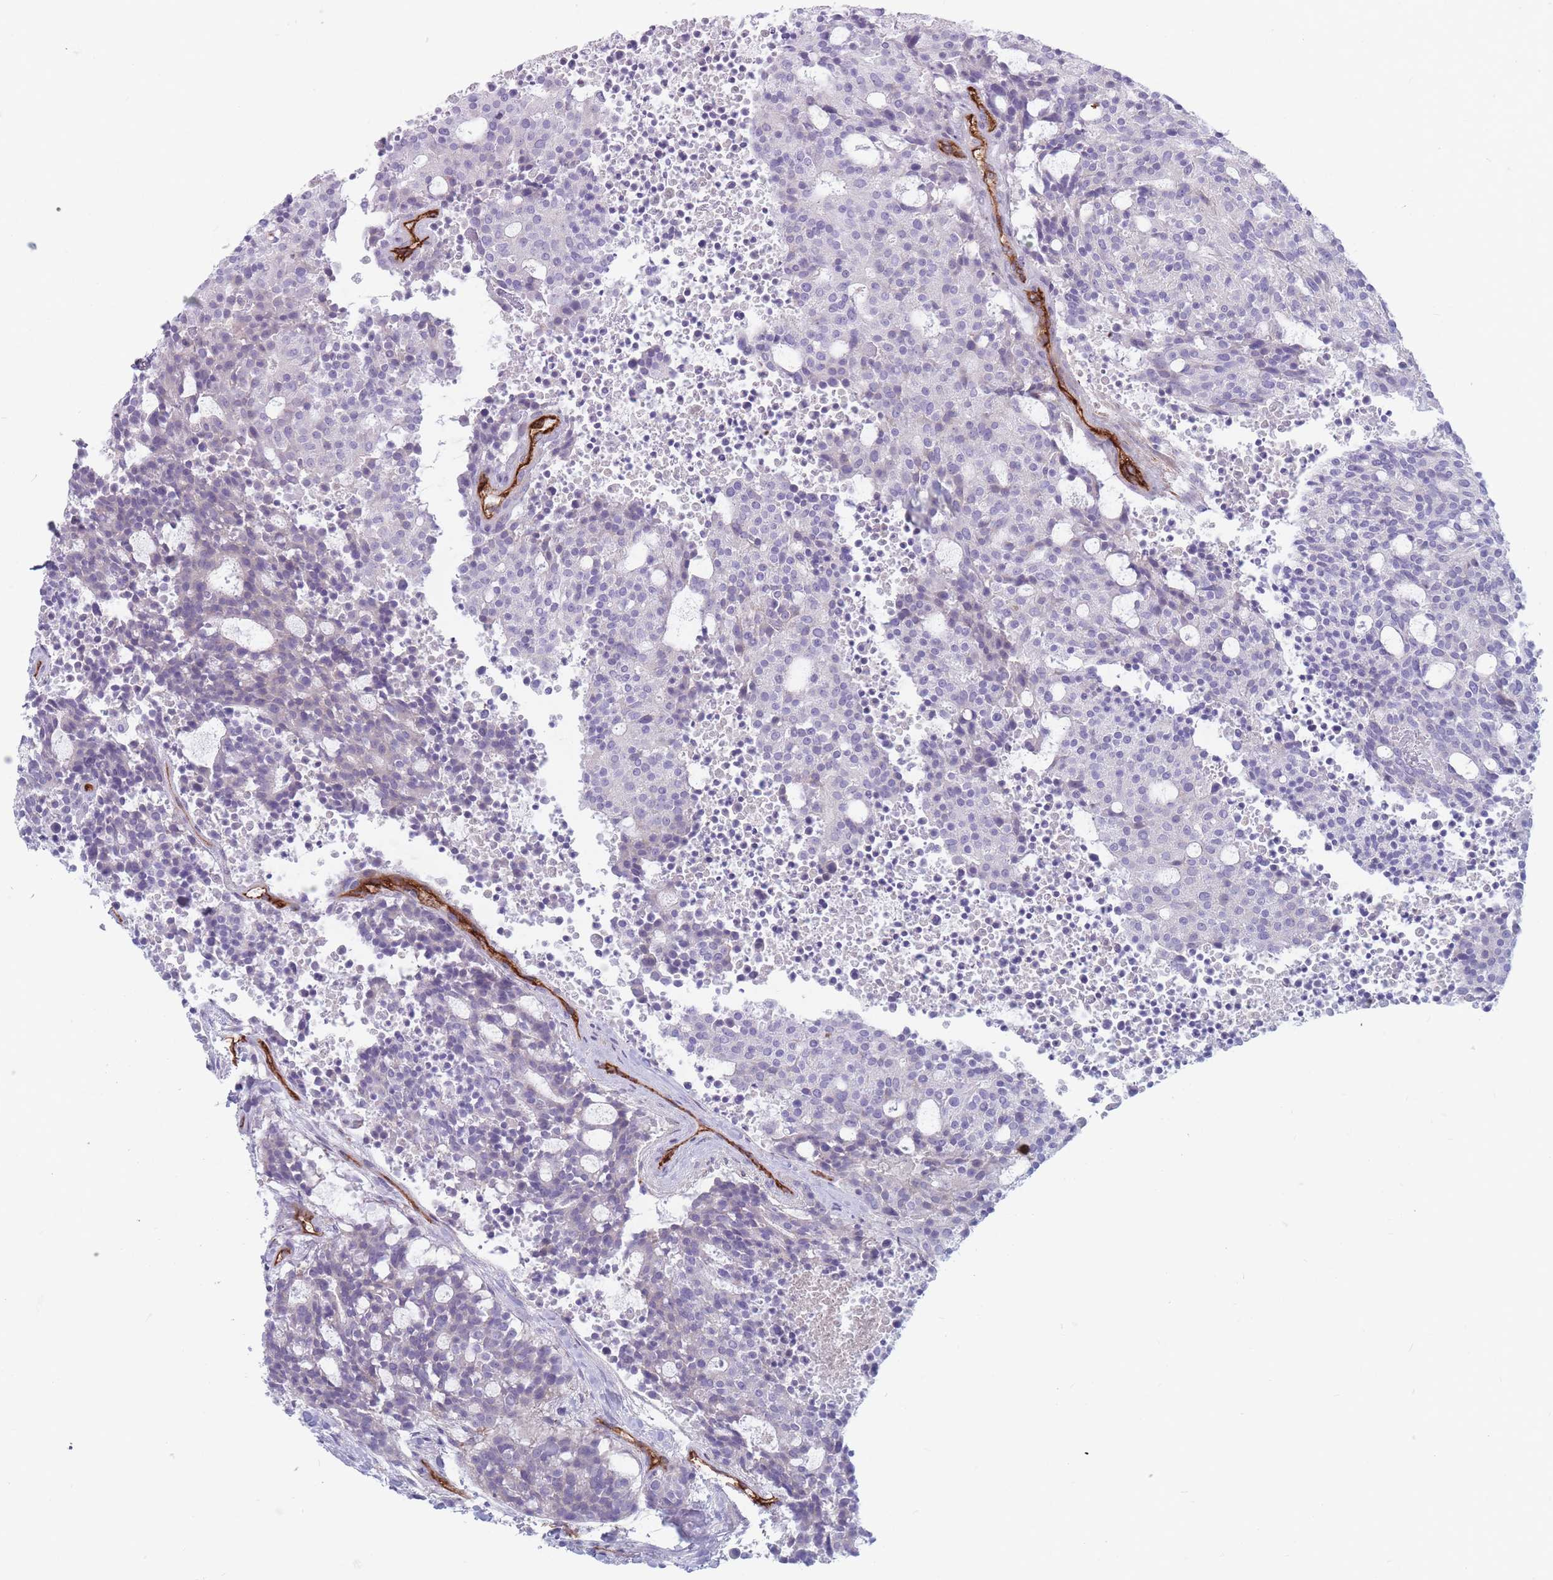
{"staining": {"intensity": "negative", "quantity": "none", "location": "none"}, "tissue": "carcinoid", "cell_type": "Tumor cells", "image_type": "cancer", "snomed": [{"axis": "morphology", "description": "Carcinoid, malignant, NOS"}, {"axis": "topography", "description": "Pancreas"}], "caption": "Malignant carcinoid was stained to show a protein in brown. There is no significant staining in tumor cells.", "gene": "PLPP1", "patient": {"sex": "female", "age": 54}}